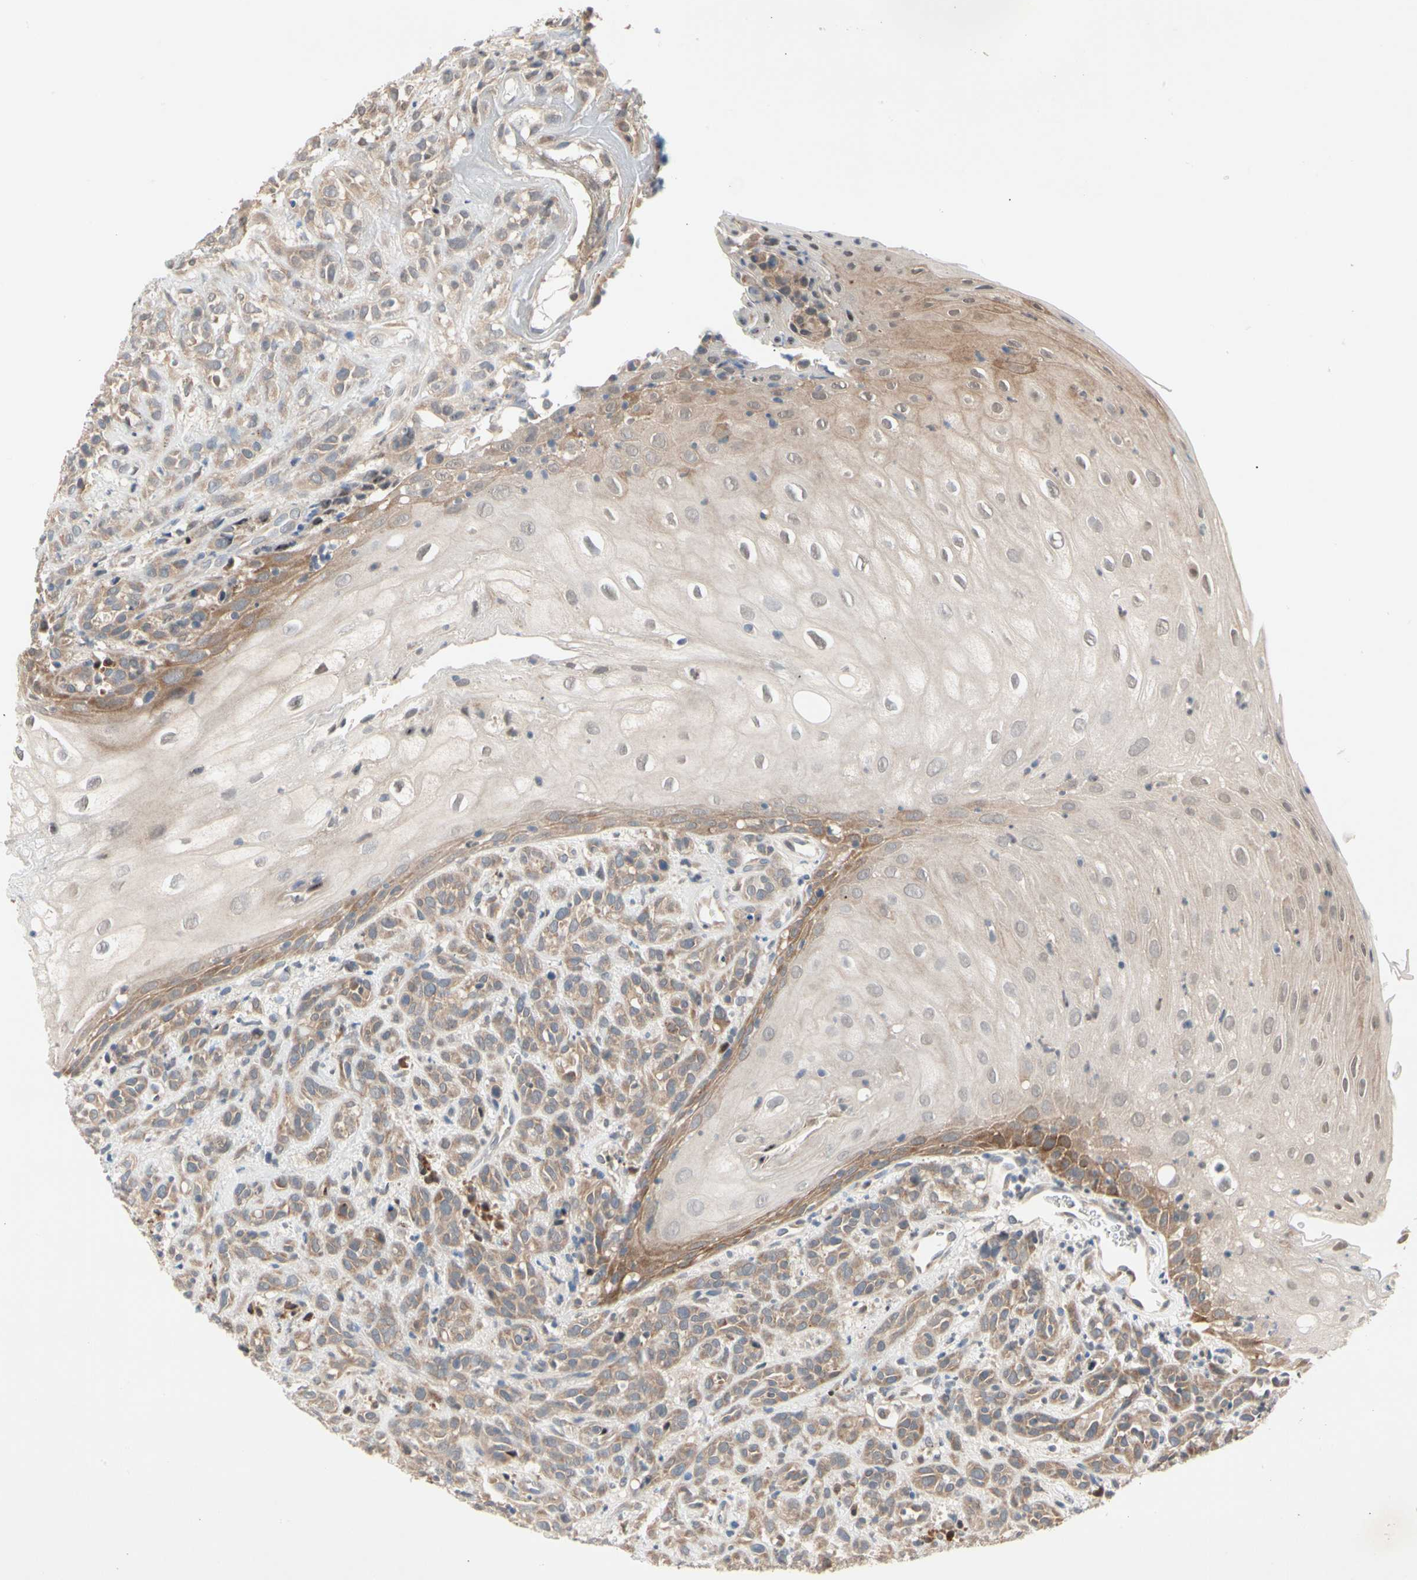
{"staining": {"intensity": "moderate", "quantity": ">75%", "location": "cytoplasmic/membranous"}, "tissue": "head and neck cancer", "cell_type": "Tumor cells", "image_type": "cancer", "snomed": [{"axis": "morphology", "description": "Normal tissue, NOS"}, {"axis": "morphology", "description": "Squamous cell carcinoma, NOS"}, {"axis": "topography", "description": "Cartilage tissue"}, {"axis": "topography", "description": "Head-Neck"}], "caption": "Moderate cytoplasmic/membranous protein staining is identified in about >75% of tumor cells in squamous cell carcinoma (head and neck).", "gene": "MARK1", "patient": {"sex": "male", "age": 62}}